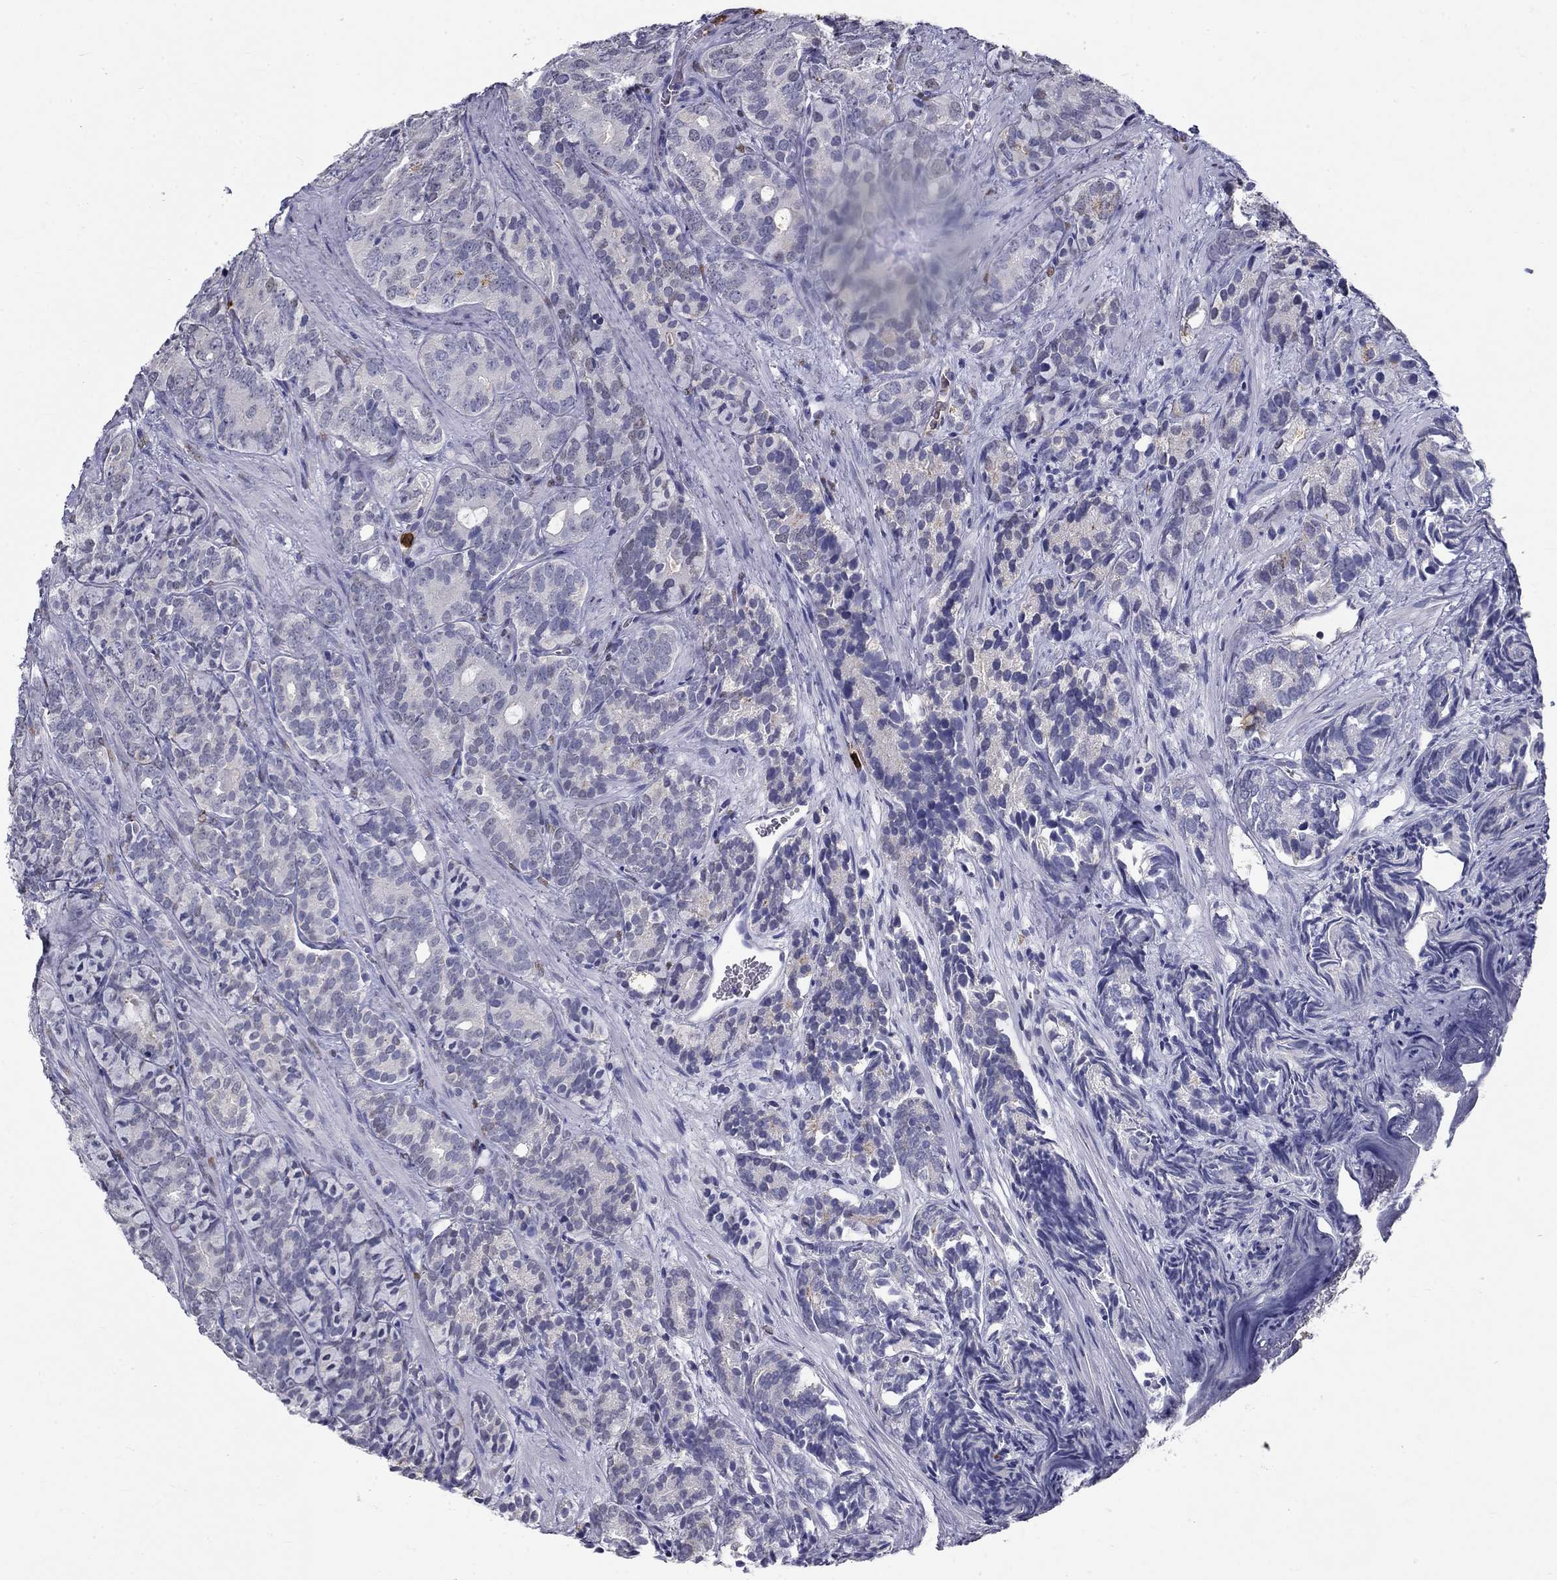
{"staining": {"intensity": "negative", "quantity": "none", "location": "none"}, "tissue": "prostate cancer", "cell_type": "Tumor cells", "image_type": "cancer", "snomed": [{"axis": "morphology", "description": "Adenocarcinoma, High grade"}, {"axis": "topography", "description": "Prostate"}], "caption": "IHC of prostate high-grade adenocarcinoma exhibits no positivity in tumor cells.", "gene": "IGSF8", "patient": {"sex": "male", "age": 84}}